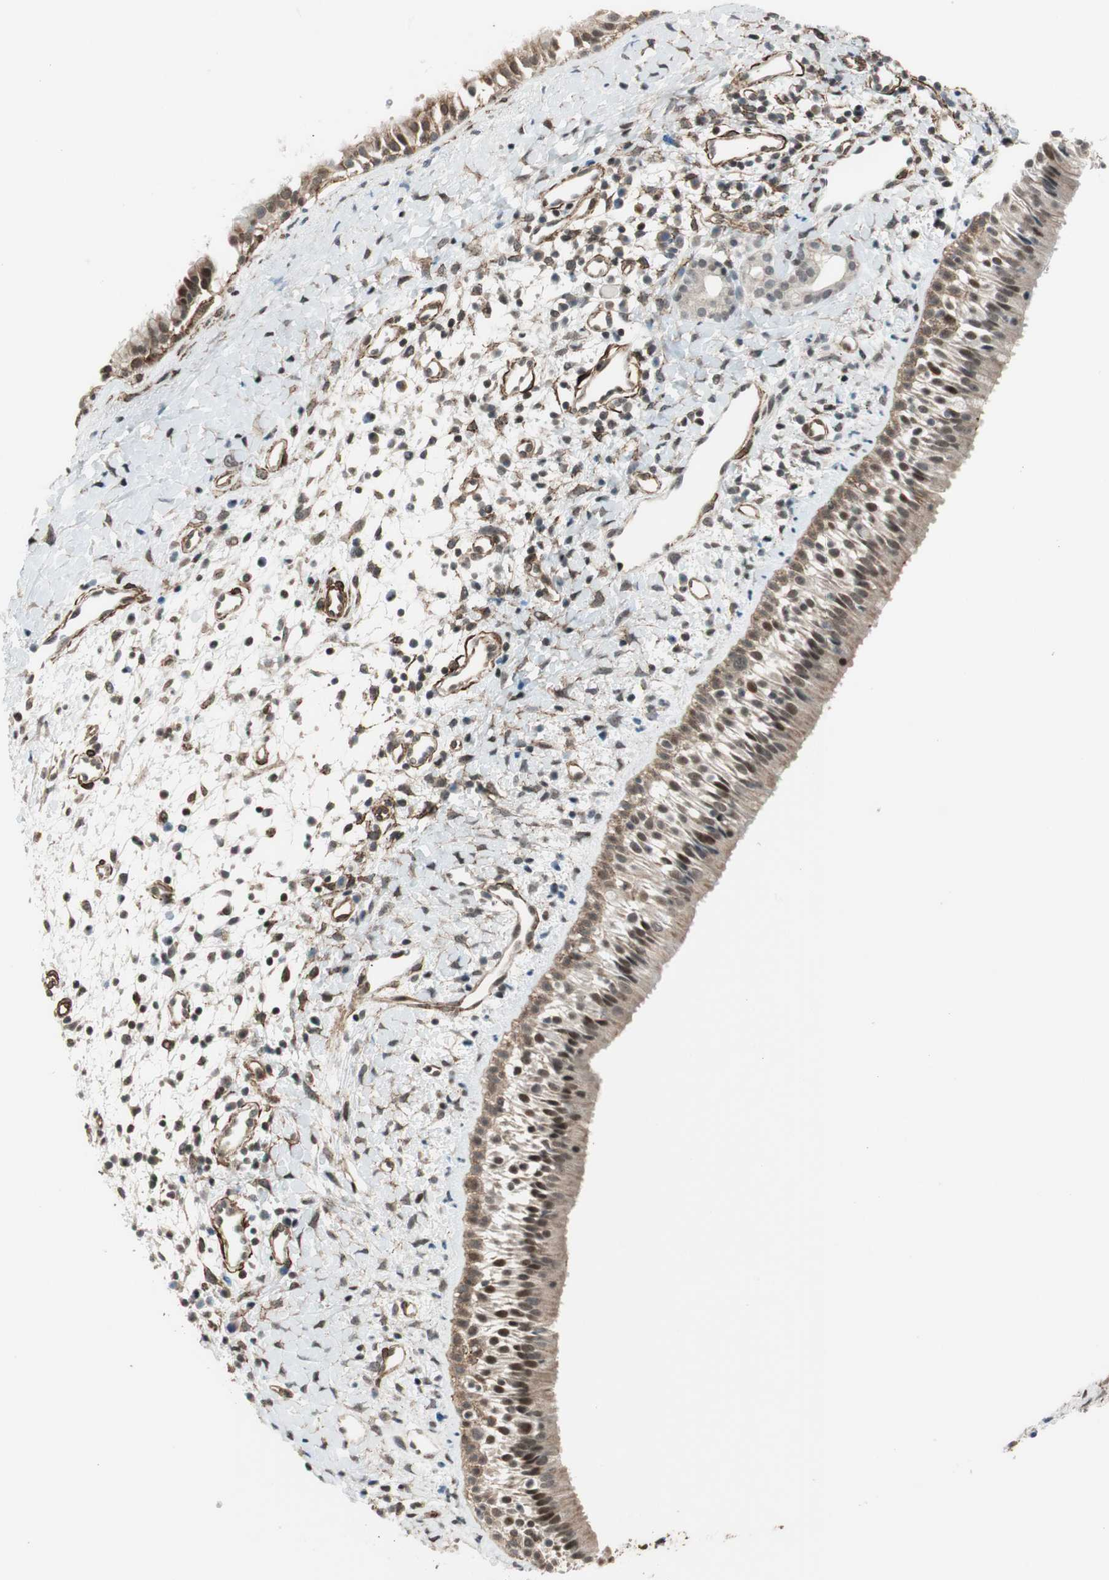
{"staining": {"intensity": "moderate", "quantity": ">75%", "location": "nuclear"}, "tissue": "nasopharynx", "cell_type": "Respiratory epithelial cells", "image_type": "normal", "snomed": [{"axis": "morphology", "description": "Normal tissue, NOS"}, {"axis": "topography", "description": "Nasopharynx"}], "caption": "Protein staining of unremarkable nasopharynx exhibits moderate nuclear staining in approximately >75% of respiratory epithelial cells.", "gene": "CDK19", "patient": {"sex": "male", "age": 22}}